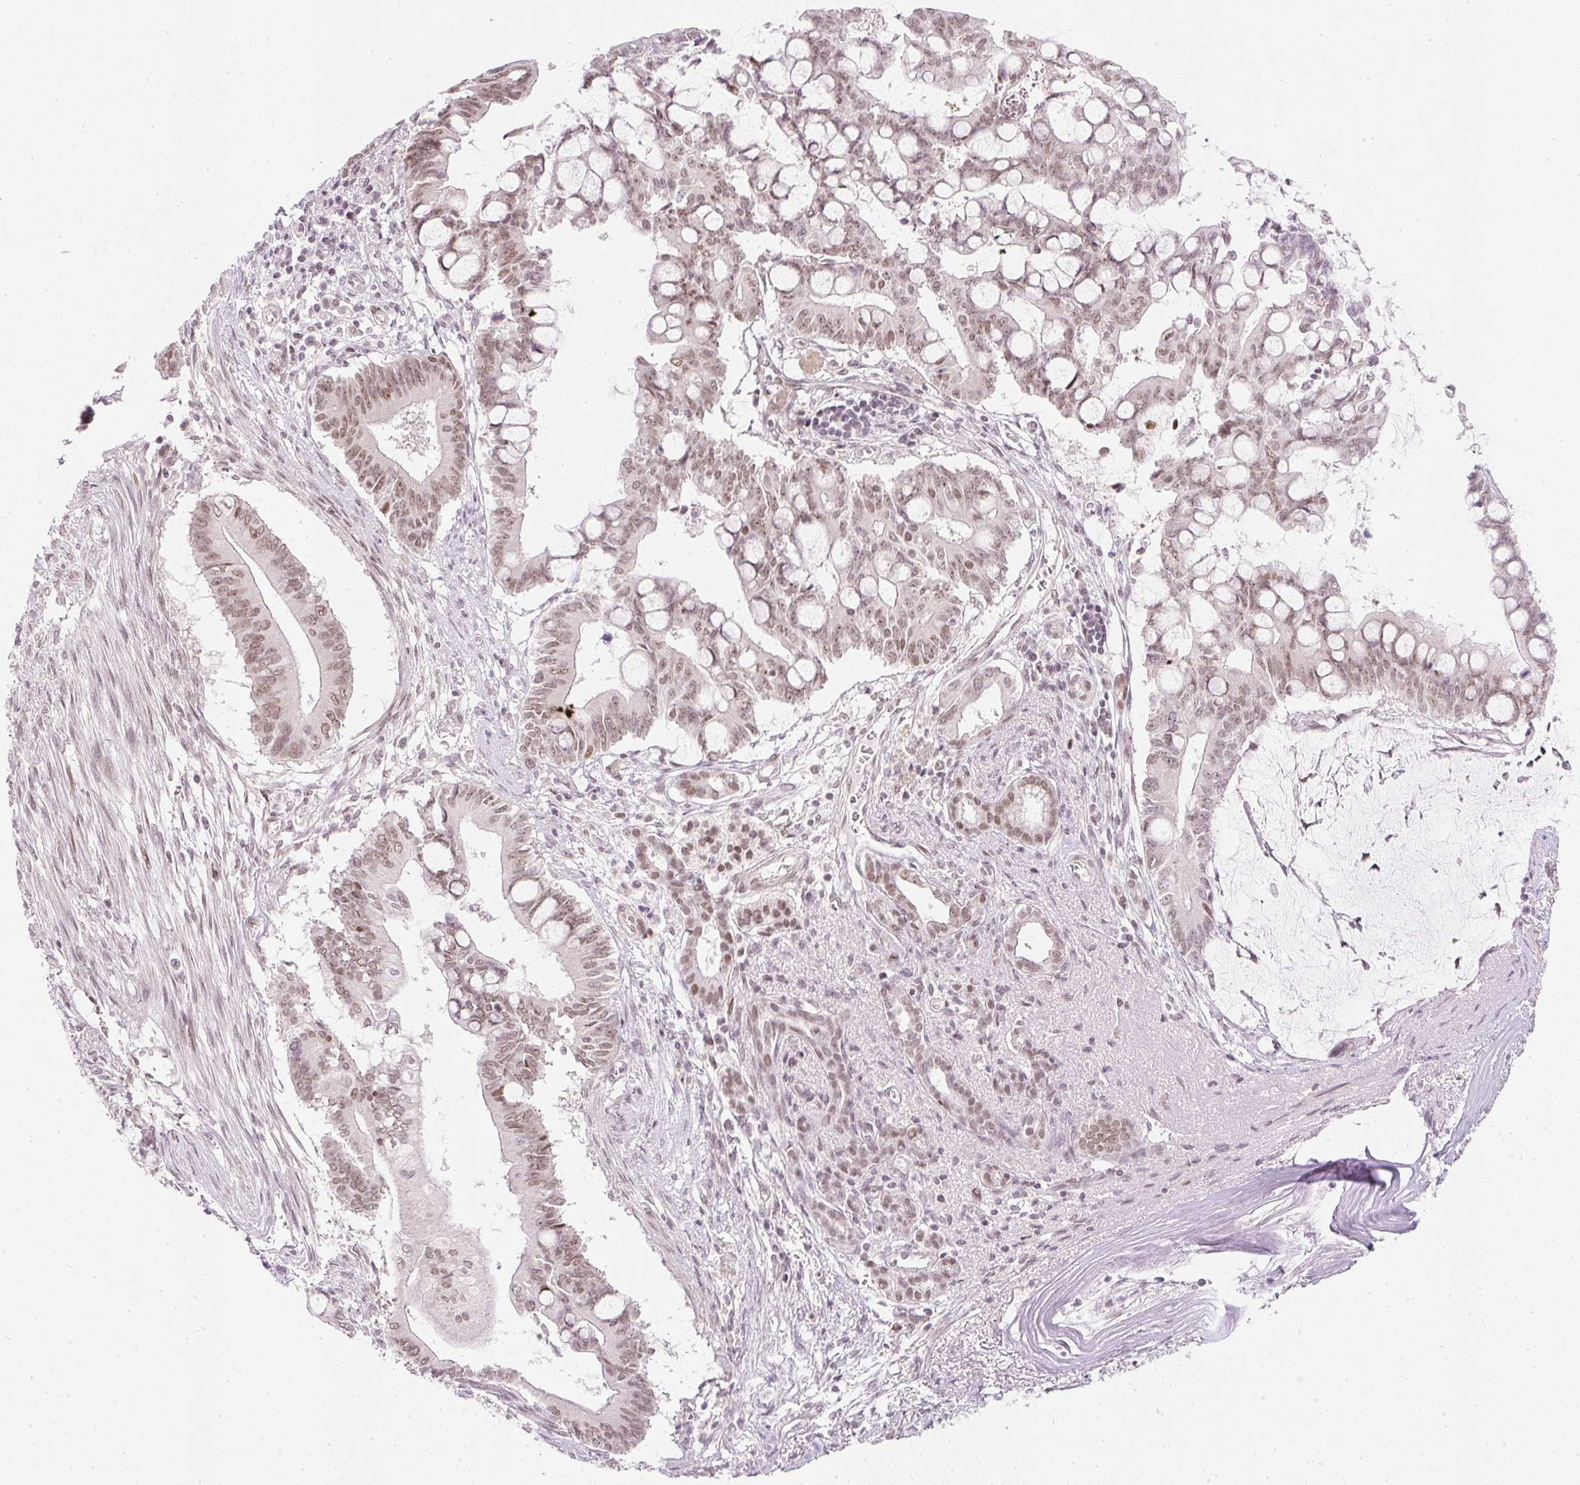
{"staining": {"intensity": "moderate", "quantity": ">75%", "location": "nuclear"}, "tissue": "pancreatic cancer", "cell_type": "Tumor cells", "image_type": "cancer", "snomed": [{"axis": "morphology", "description": "Adenocarcinoma, NOS"}, {"axis": "topography", "description": "Pancreas"}], "caption": "Human pancreatic cancer stained with a brown dye demonstrates moderate nuclear positive staining in about >75% of tumor cells.", "gene": "DPPA4", "patient": {"sex": "male", "age": 68}}